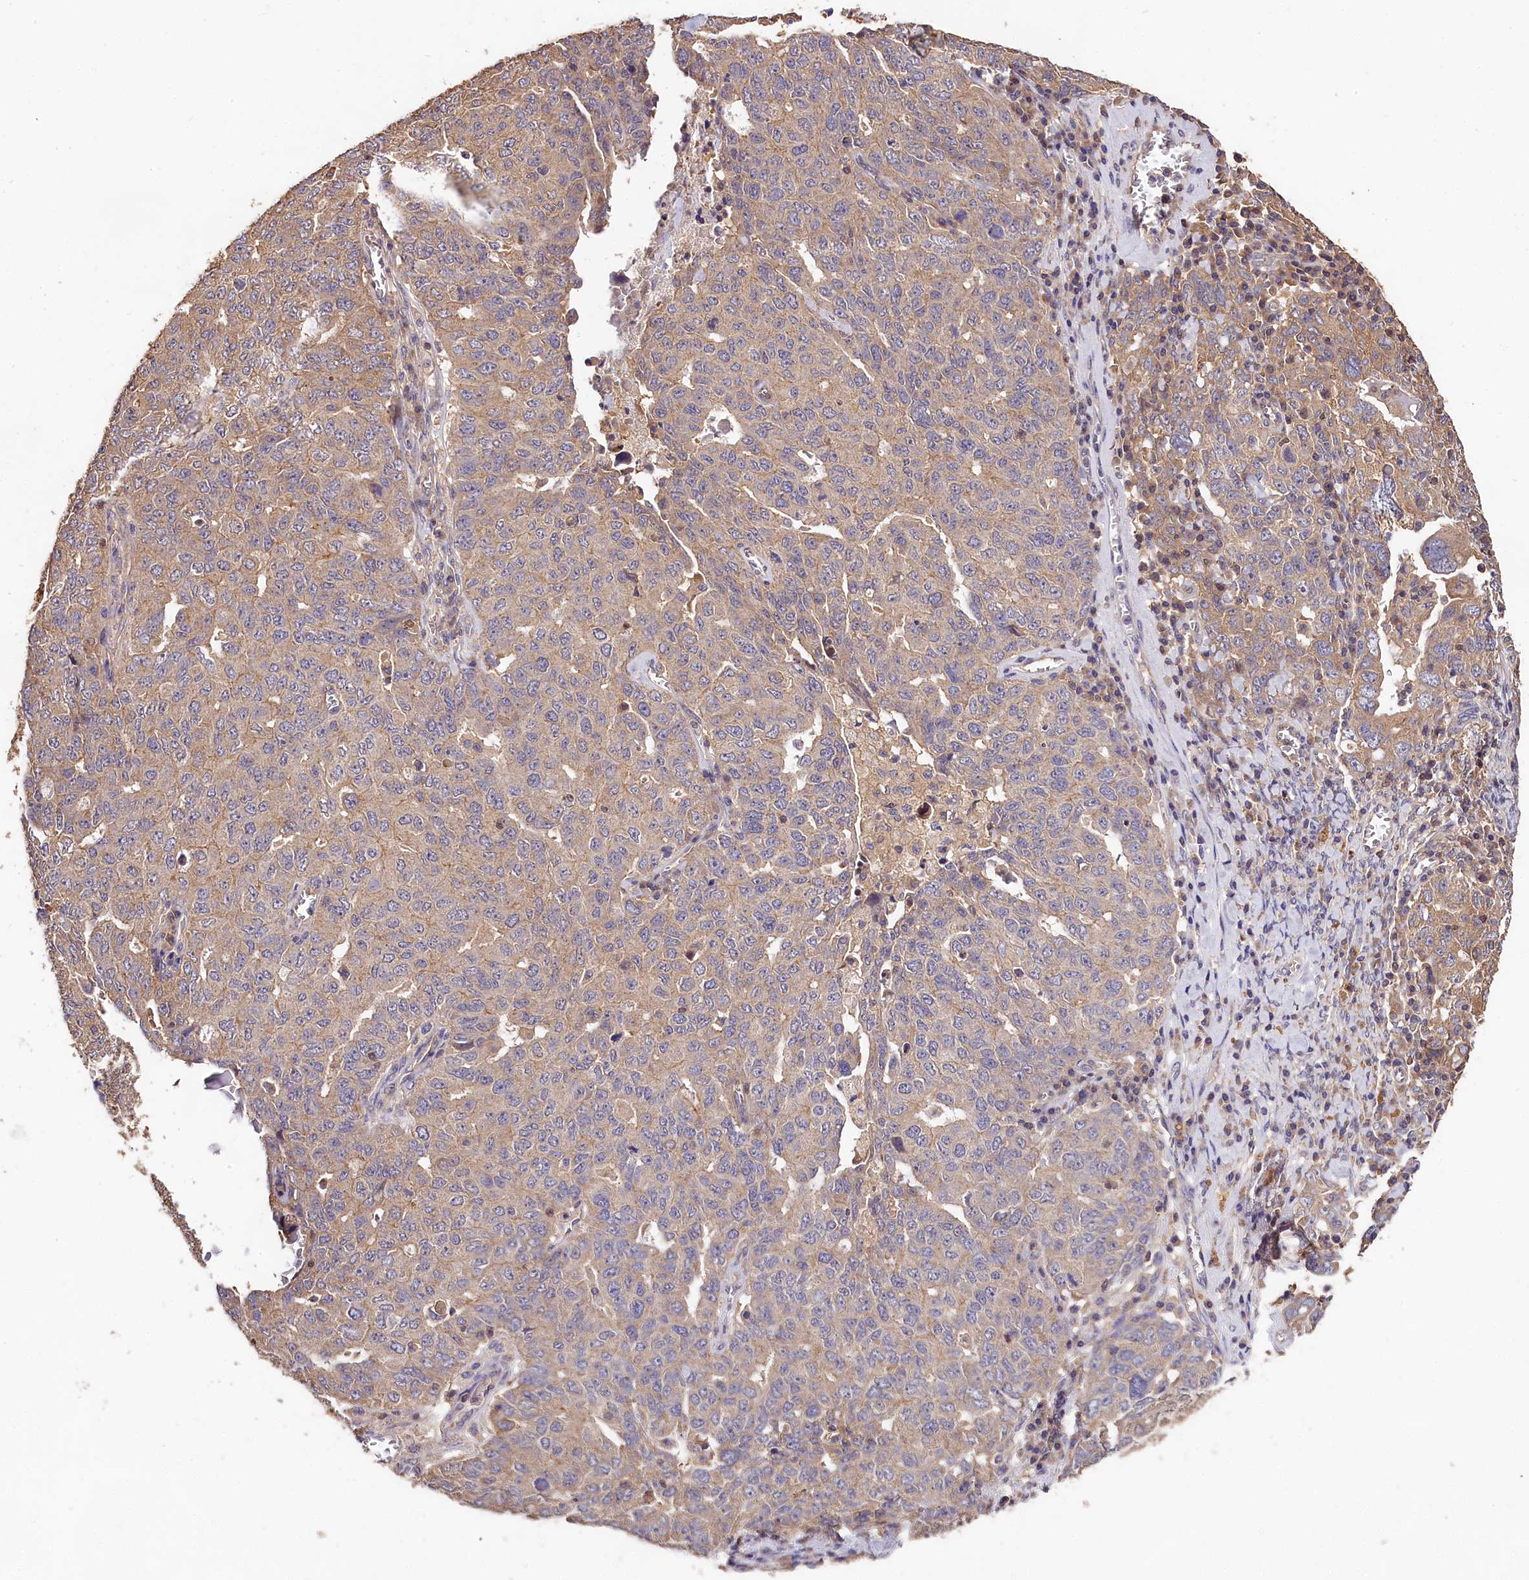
{"staining": {"intensity": "moderate", "quantity": "25%-75%", "location": "cytoplasmic/membranous"}, "tissue": "ovarian cancer", "cell_type": "Tumor cells", "image_type": "cancer", "snomed": [{"axis": "morphology", "description": "Carcinoma, endometroid"}, {"axis": "topography", "description": "Ovary"}], "caption": "Human ovarian cancer stained with a protein marker displays moderate staining in tumor cells.", "gene": "OAS3", "patient": {"sex": "female", "age": 62}}